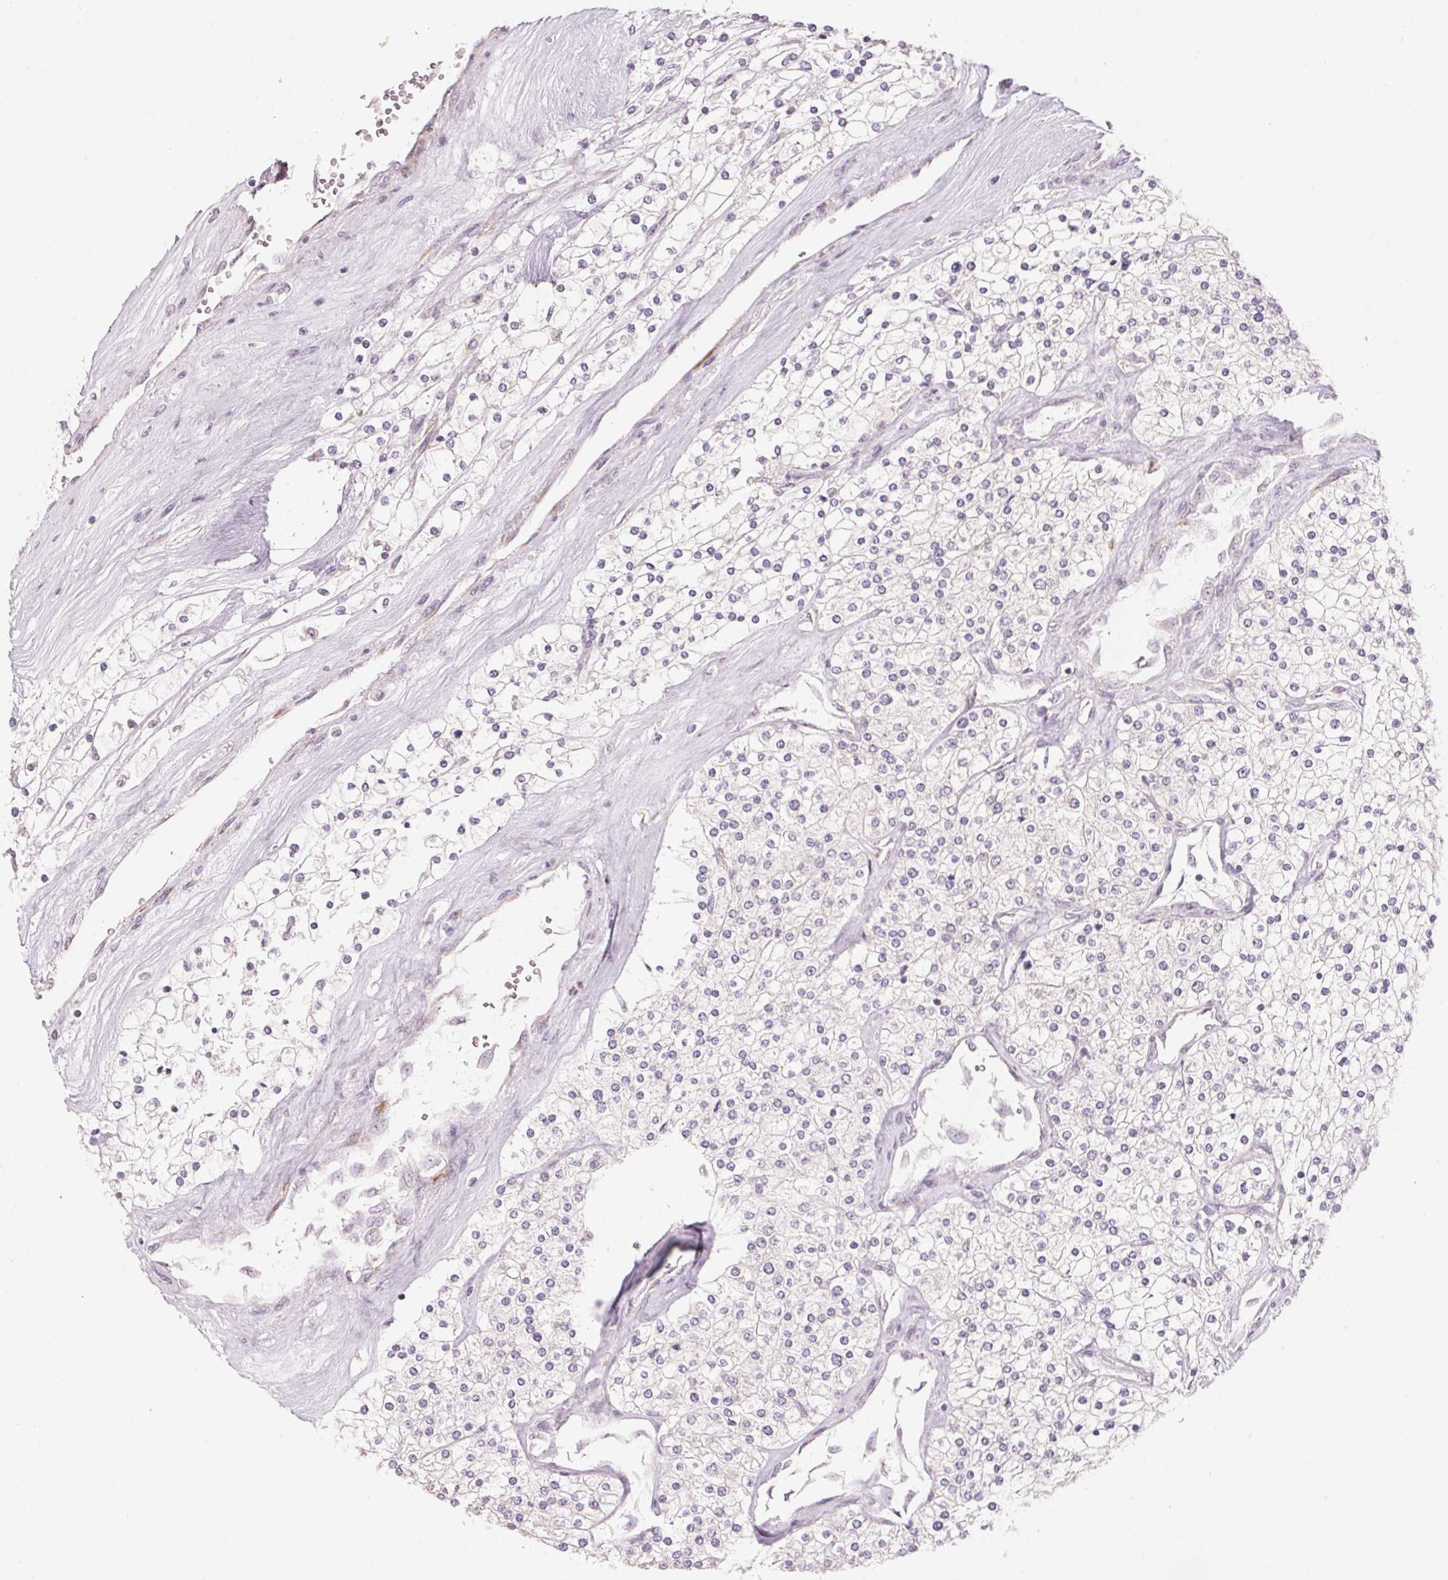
{"staining": {"intensity": "negative", "quantity": "none", "location": "none"}, "tissue": "renal cancer", "cell_type": "Tumor cells", "image_type": "cancer", "snomed": [{"axis": "morphology", "description": "Adenocarcinoma, NOS"}, {"axis": "topography", "description": "Kidney"}], "caption": "DAB immunohistochemical staining of renal cancer displays no significant expression in tumor cells.", "gene": "BLOC1S2", "patient": {"sex": "male", "age": 80}}